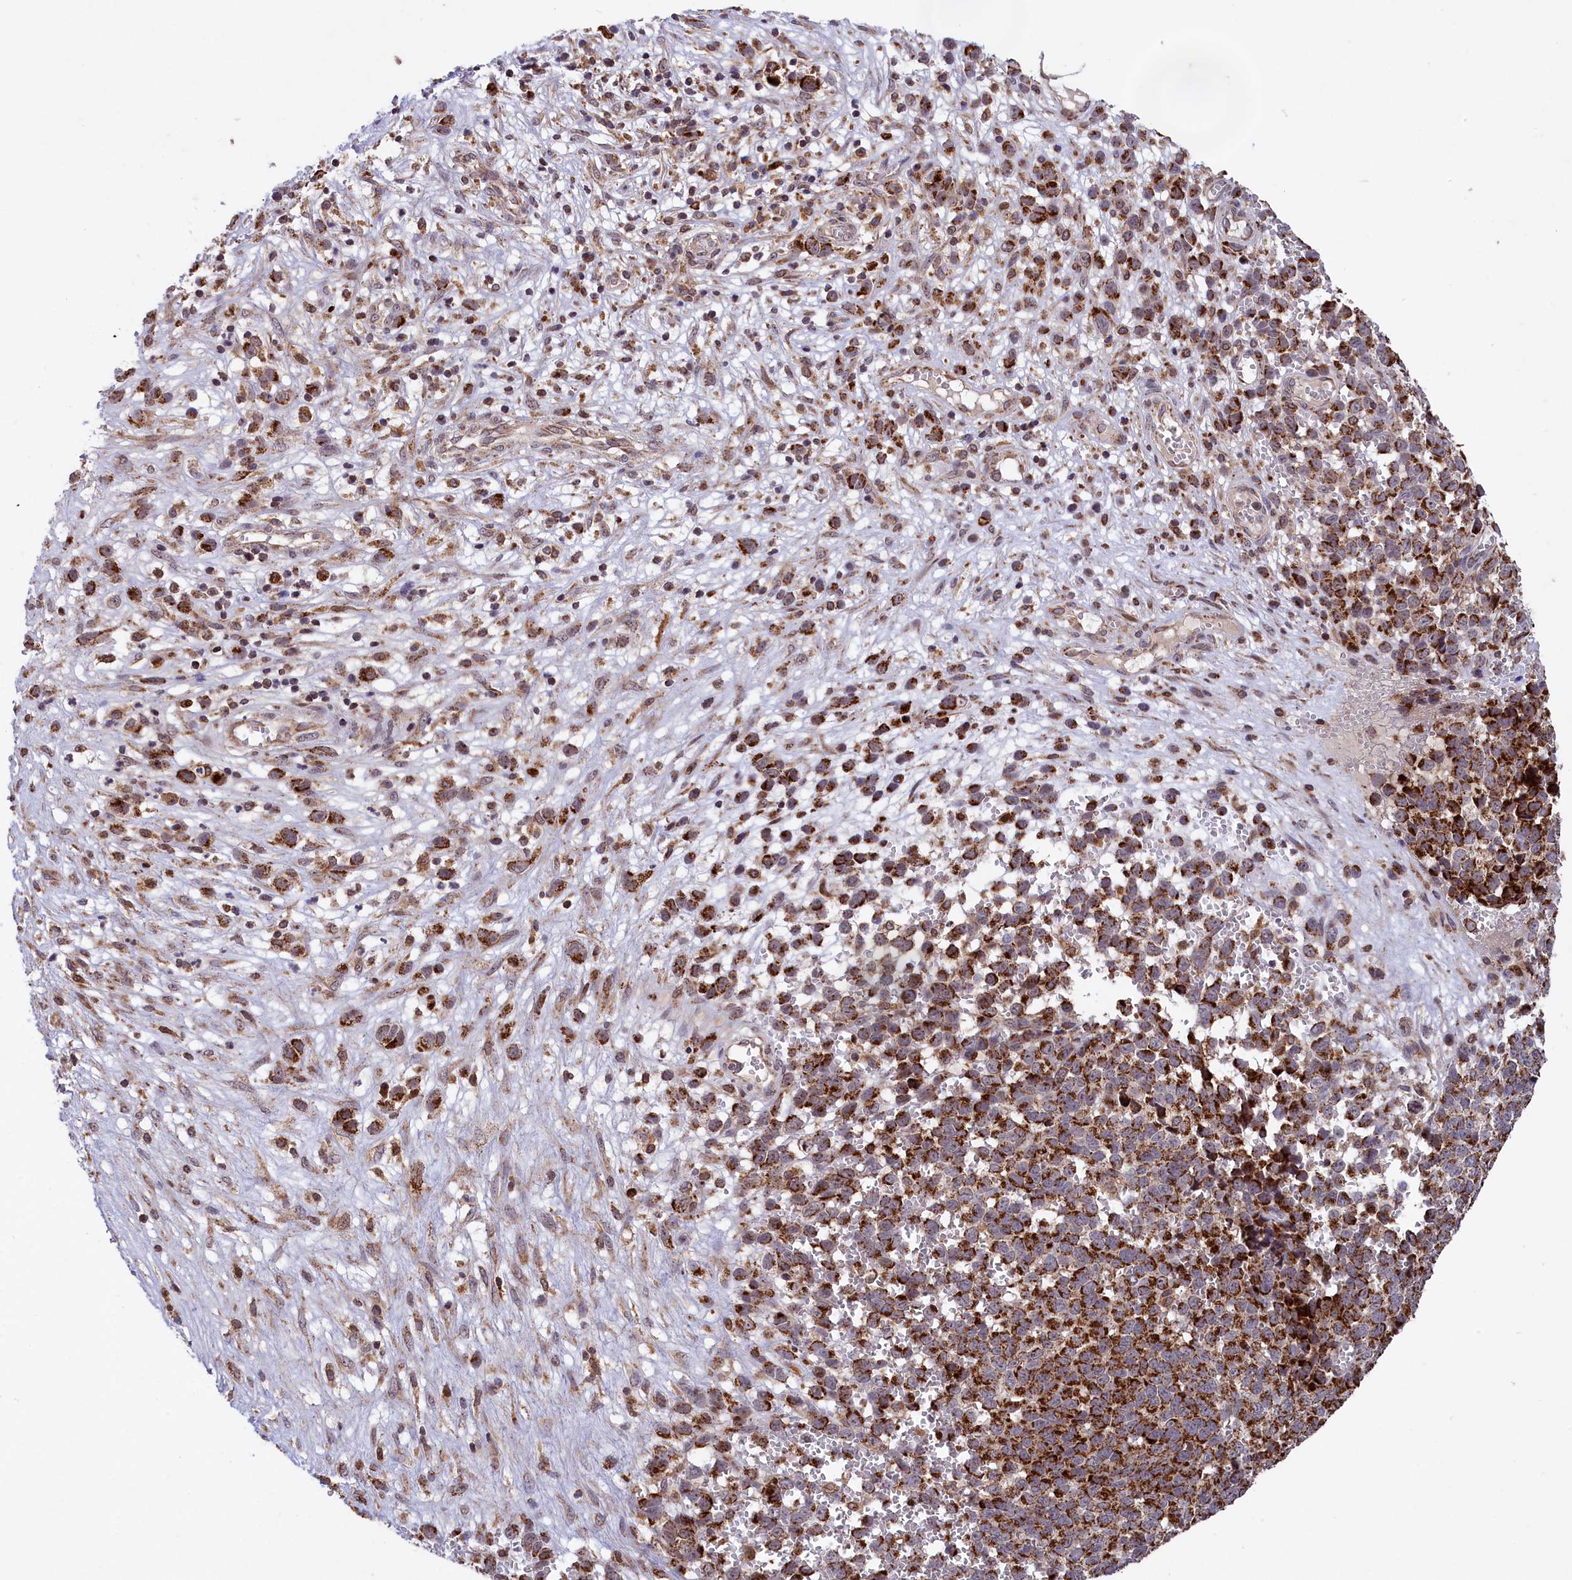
{"staining": {"intensity": "strong", "quantity": ">75%", "location": "cytoplasmic/membranous"}, "tissue": "melanoma", "cell_type": "Tumor cells", "image_type": "cancer", "snomed": [{"axis": "morphology", "description": "Malignant melanoma, NOS"}, {"axis": "topography", "description": "Nose, NOS"}], "caption": "This image demonstrates malignant melanoma stained with immunohistochemistry to label a protein in brown. The cytoplasmic/membranous of tumor cells show strong positivity for the protein. Nuclei are counter-stained blue.", "gene": "TIMM44", "patient": {"sex": "female", "age": 48}}